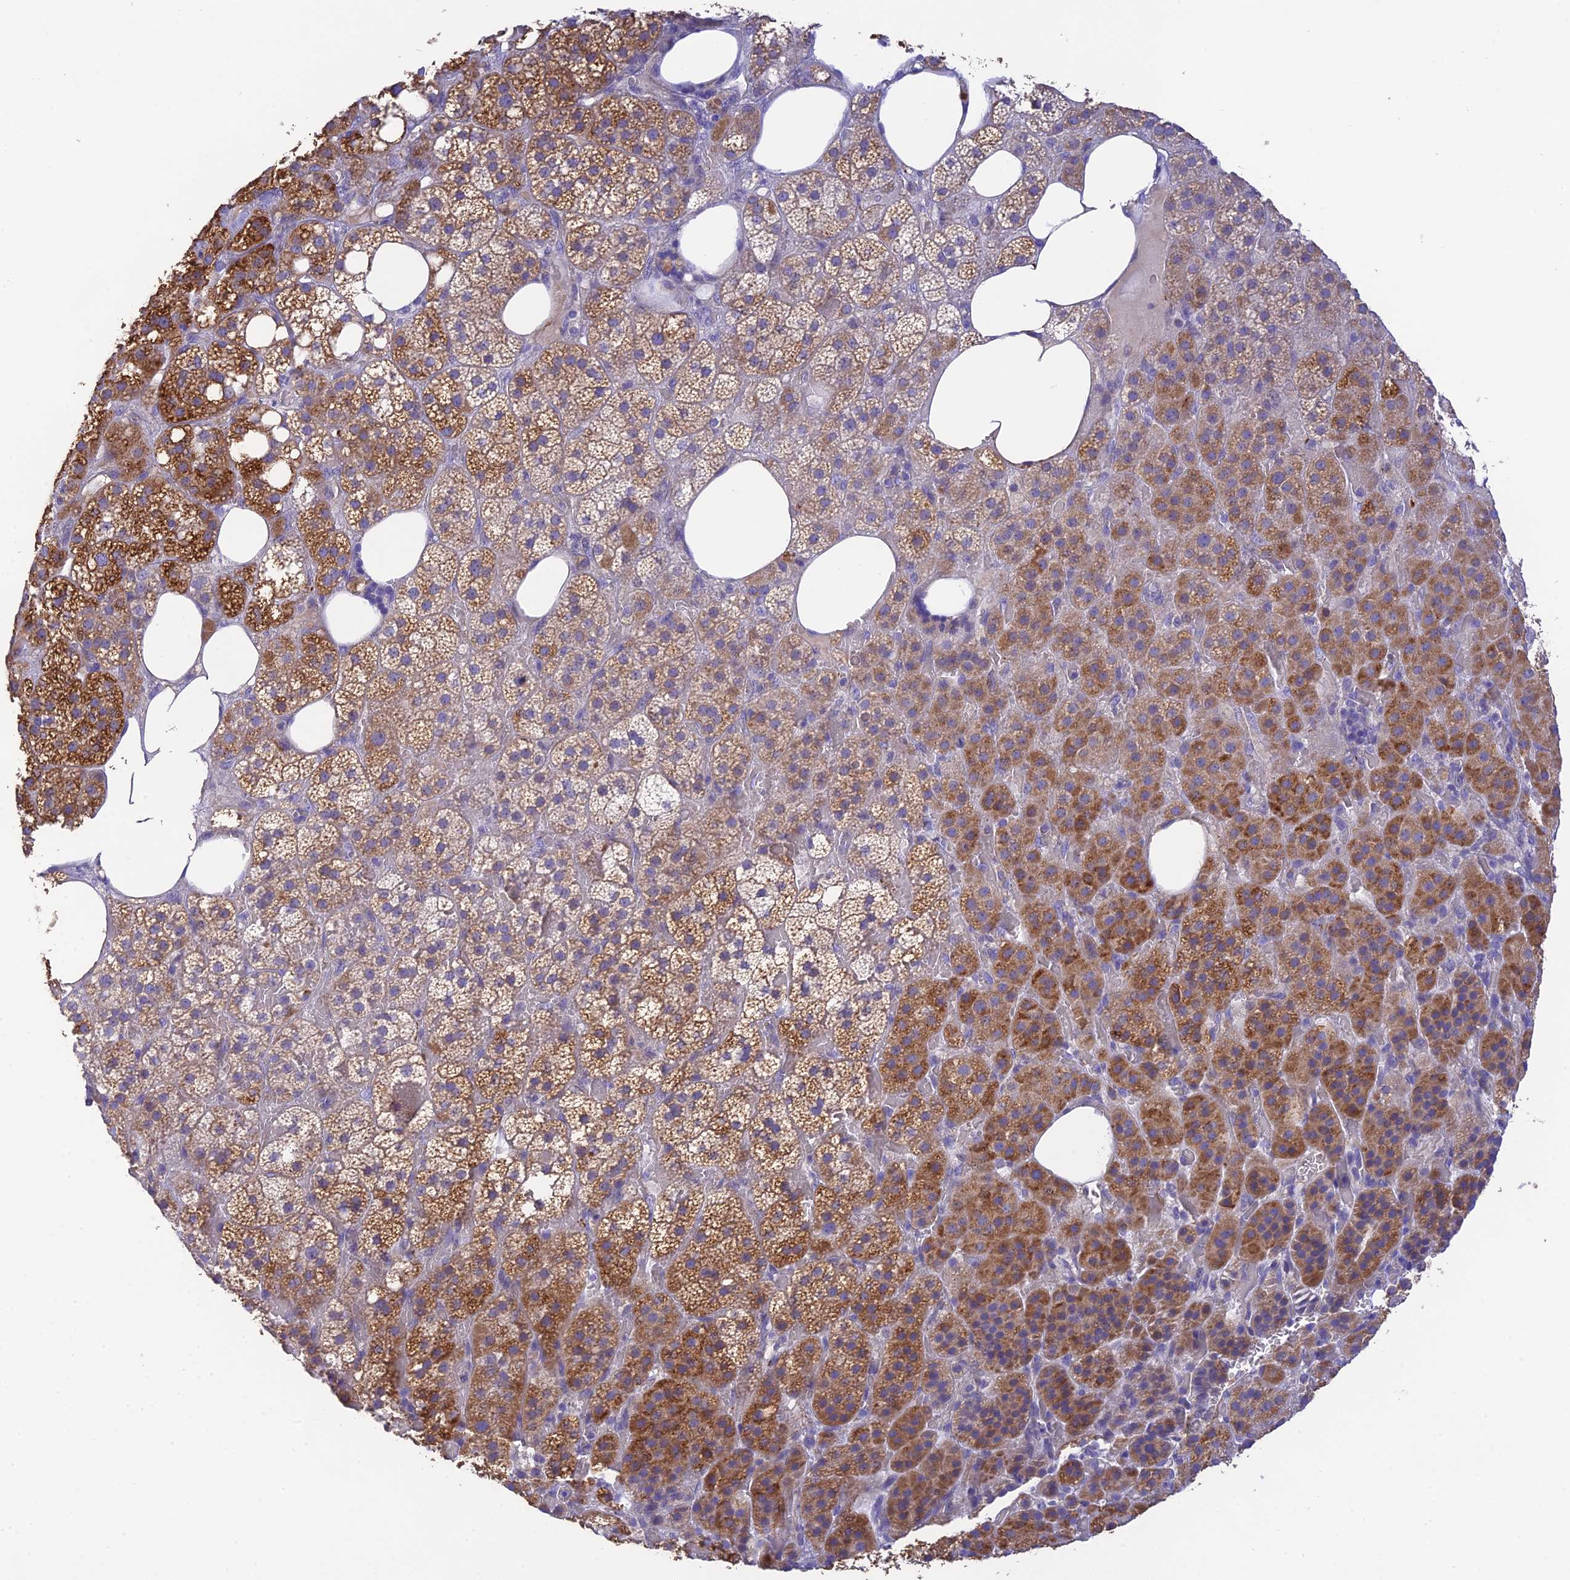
{"staining": {"intensity": "strong", "quantity": "25%-75%", "location": "cytoplasmic/membranous"}, "tissue": "adrenal gland", "cell_type": "Glandular cells", "image_type": "normal", "snomed": [{"axis": "morphology", "description": "Normal tissue, NOS"}, {"axis": "topography", "description": "Adrenal gland"}], "caption": "High-power microscopy captured an immunohistochemistry (IHC) image of benign adrenal gland, revealing strong cytoplasmic/membranous positivity in about 25%-75% of glandular cells. (DAB (3,3'-diaminobenzidine) = brown stain, brightfield microscopy at high magnification).", "gene": "HSD17B2", "patient": {"sex": "female", "age": 59}}